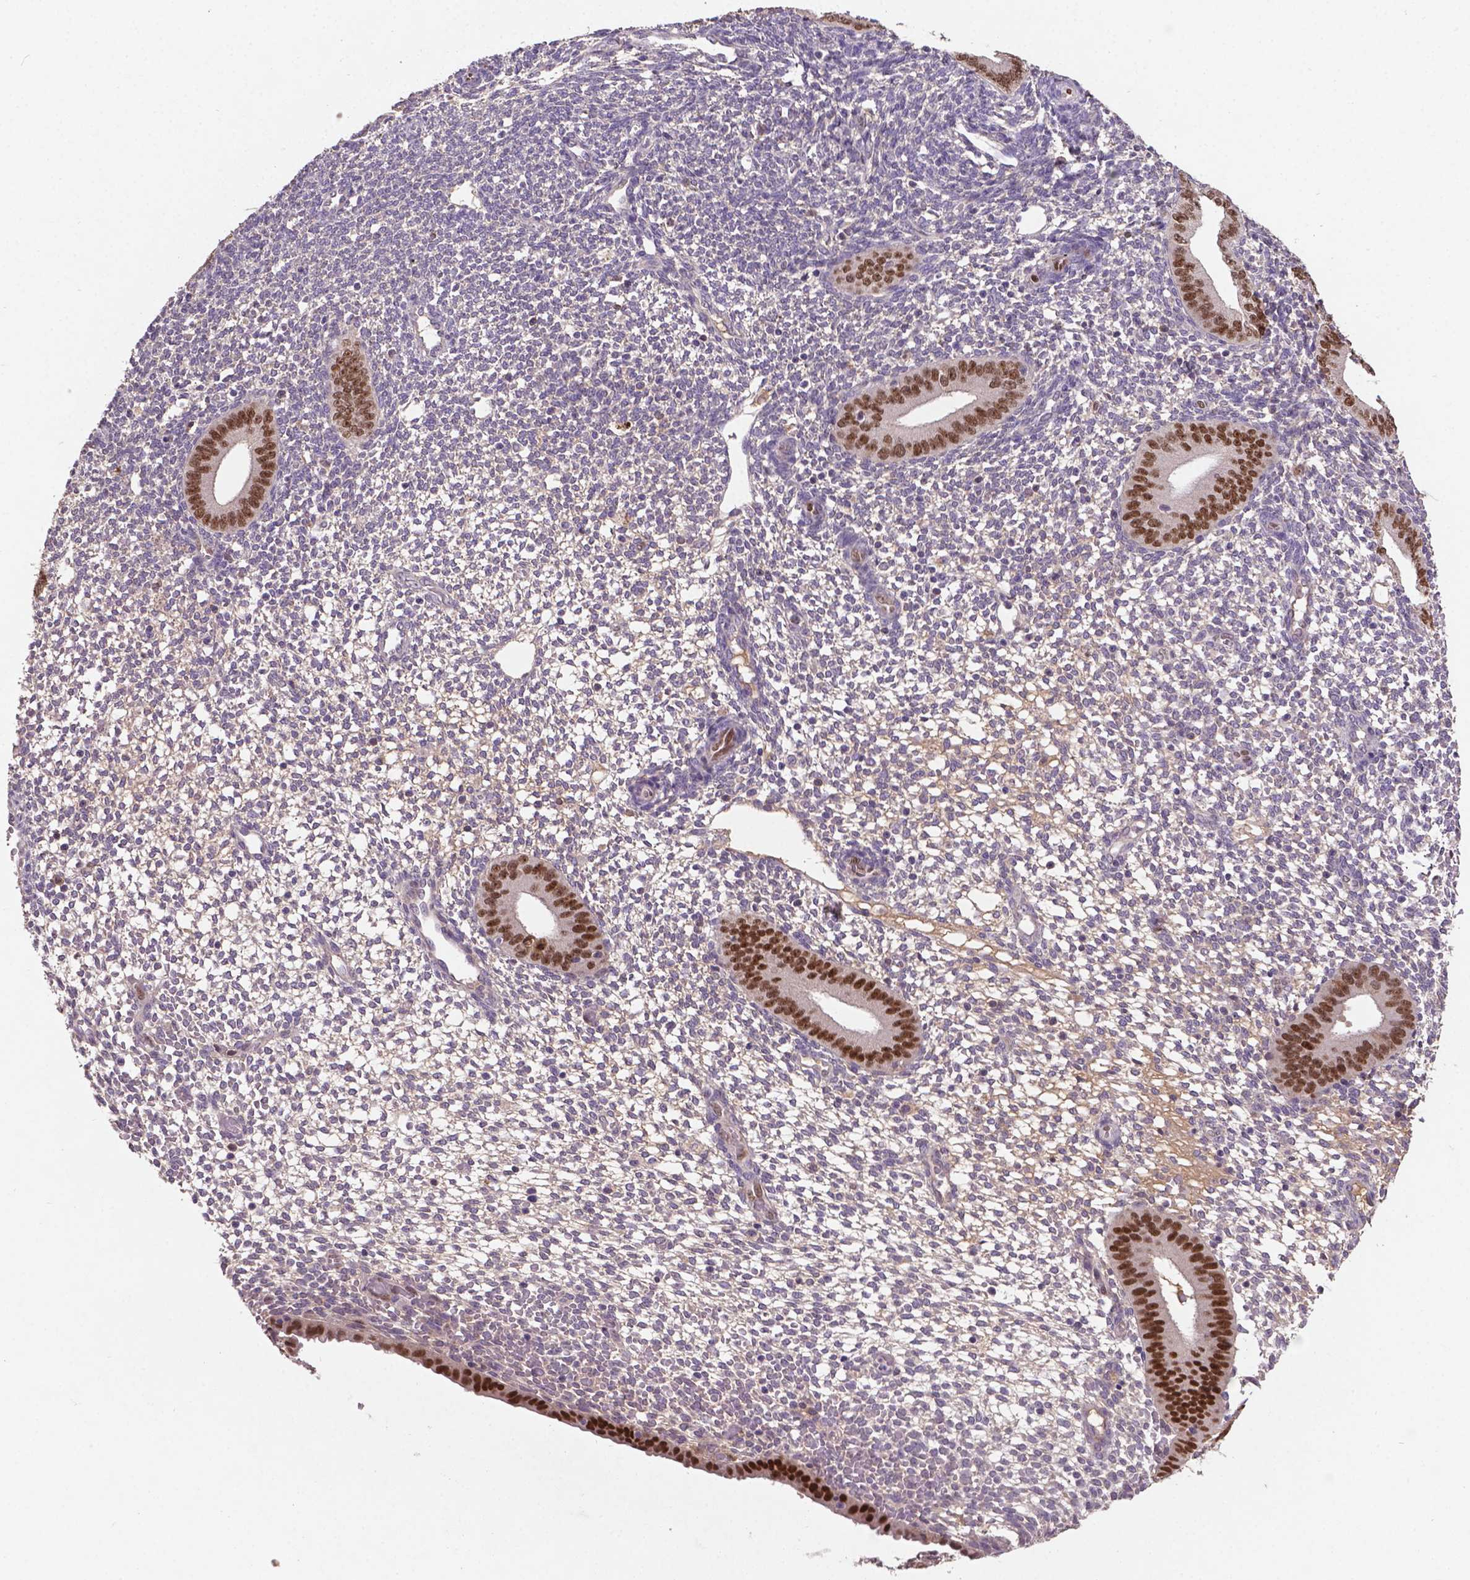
{"staining": {"intensity": "negative", "quantity": "none", "location": "none"}, "tissue": "endometrium", "cell_type": "Cells in endometrial stroma", "image_type": "normal", "snomed": [{"axis": "morphology", "description": "Normal tissue, NOS"}, {"axis": "topography", "description": "Endometrium"}], "caption": "Protein analysis of normal endometrium reveals no significant positivity in cells in endometrial stroma.", "gene": "SOX17", "patient": {"sex": "female", "age": 40}}